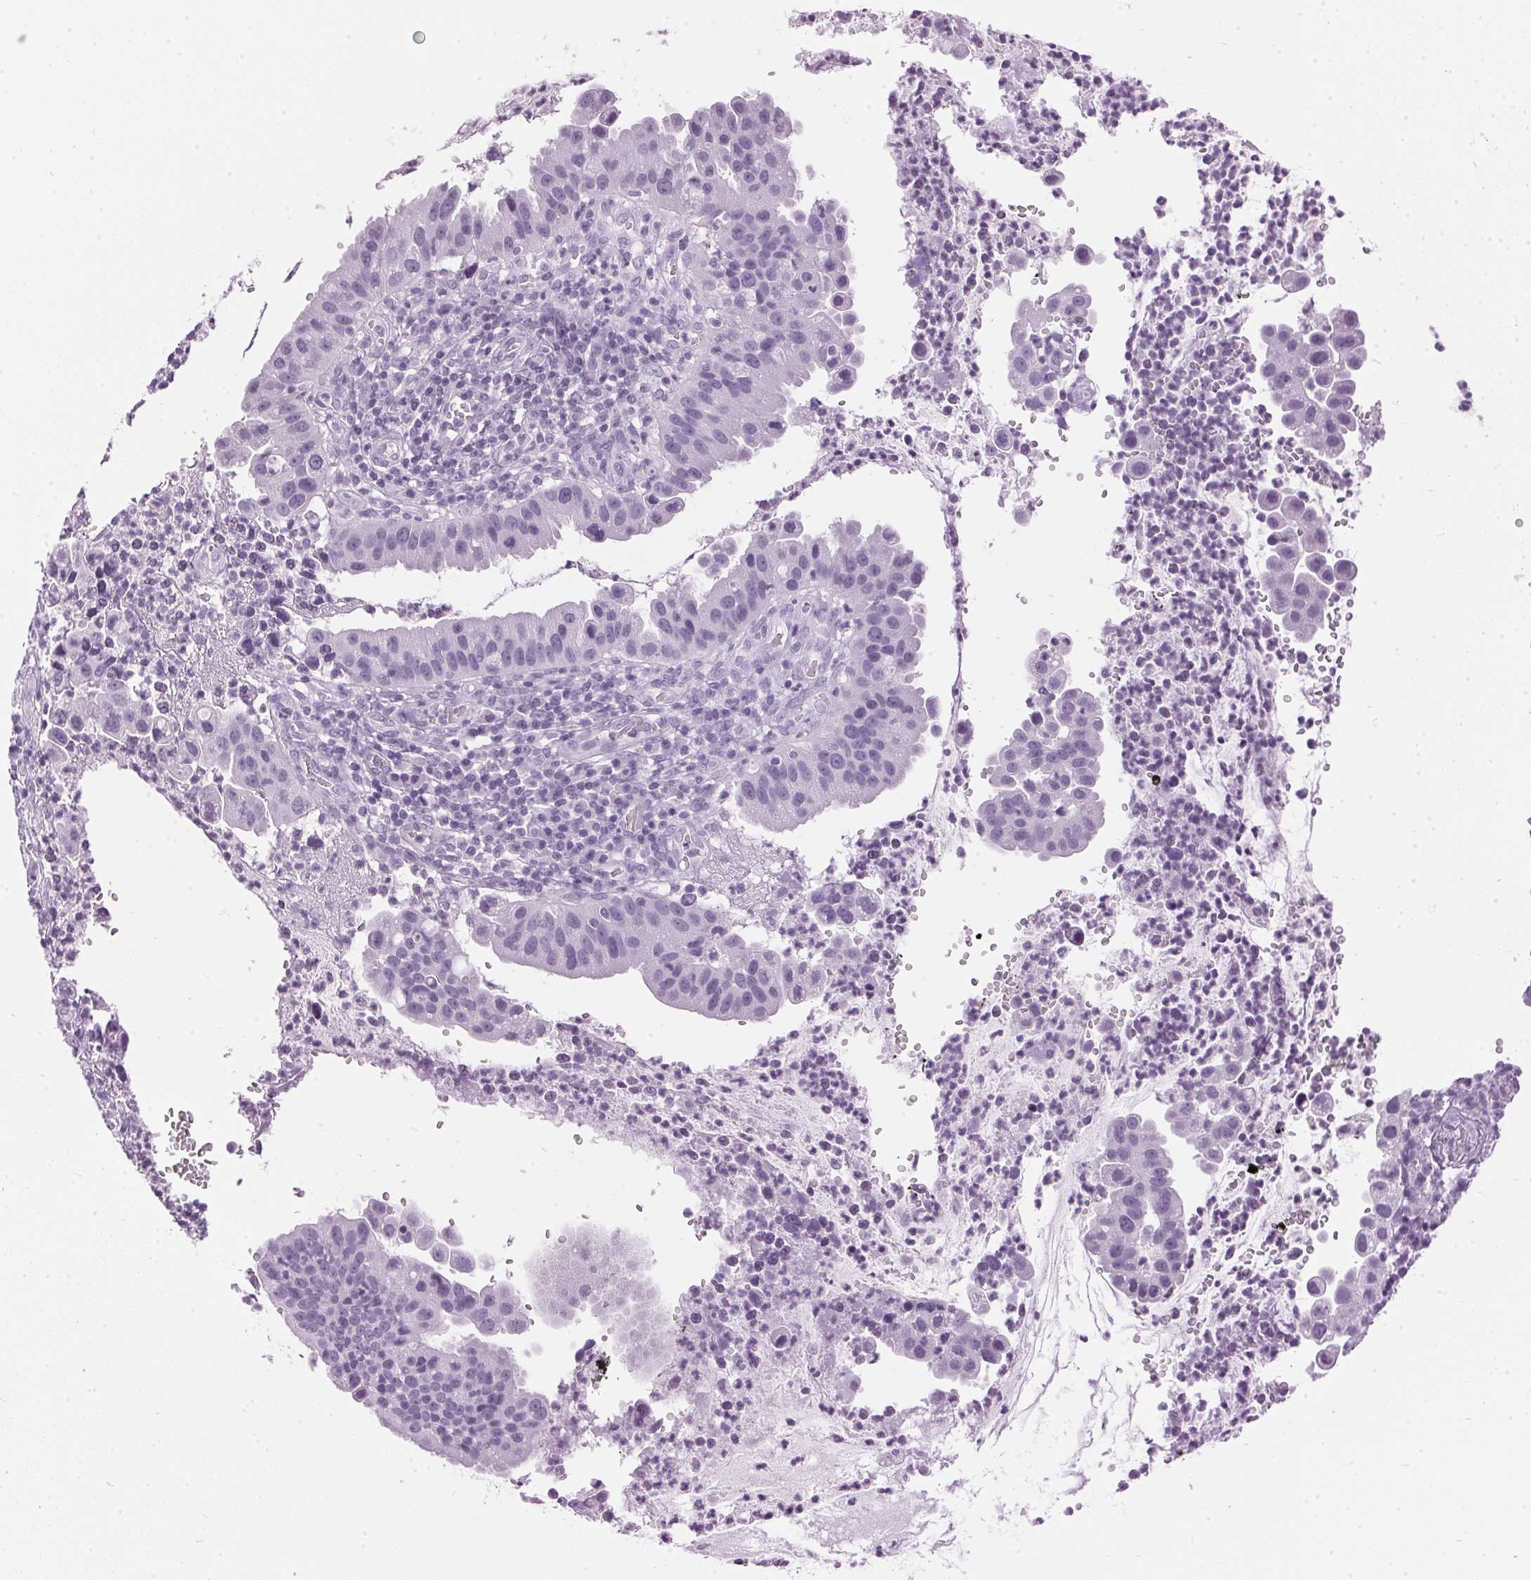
{"staining": {"intensity": "negative", "quantity": "none", "location": "none"}, "tissue": "cervical cancer", "cell_type": "Tumor cells", "image_type": "cancer", "snomed": [{"axis": "morphology", "description": "Adenocarcinoma, NOS"}, {"axis": "topography", "description": "Cervix"}], "caption": "This histopathology image is of cervical adenocarcinoma stained with immunohistochemistry to label a protein in brown with the nuclei are counter-stained blue. There is no expression in tumor cells.", "gene": "SP7", "patient": {"sex": "female", "age": 34}}